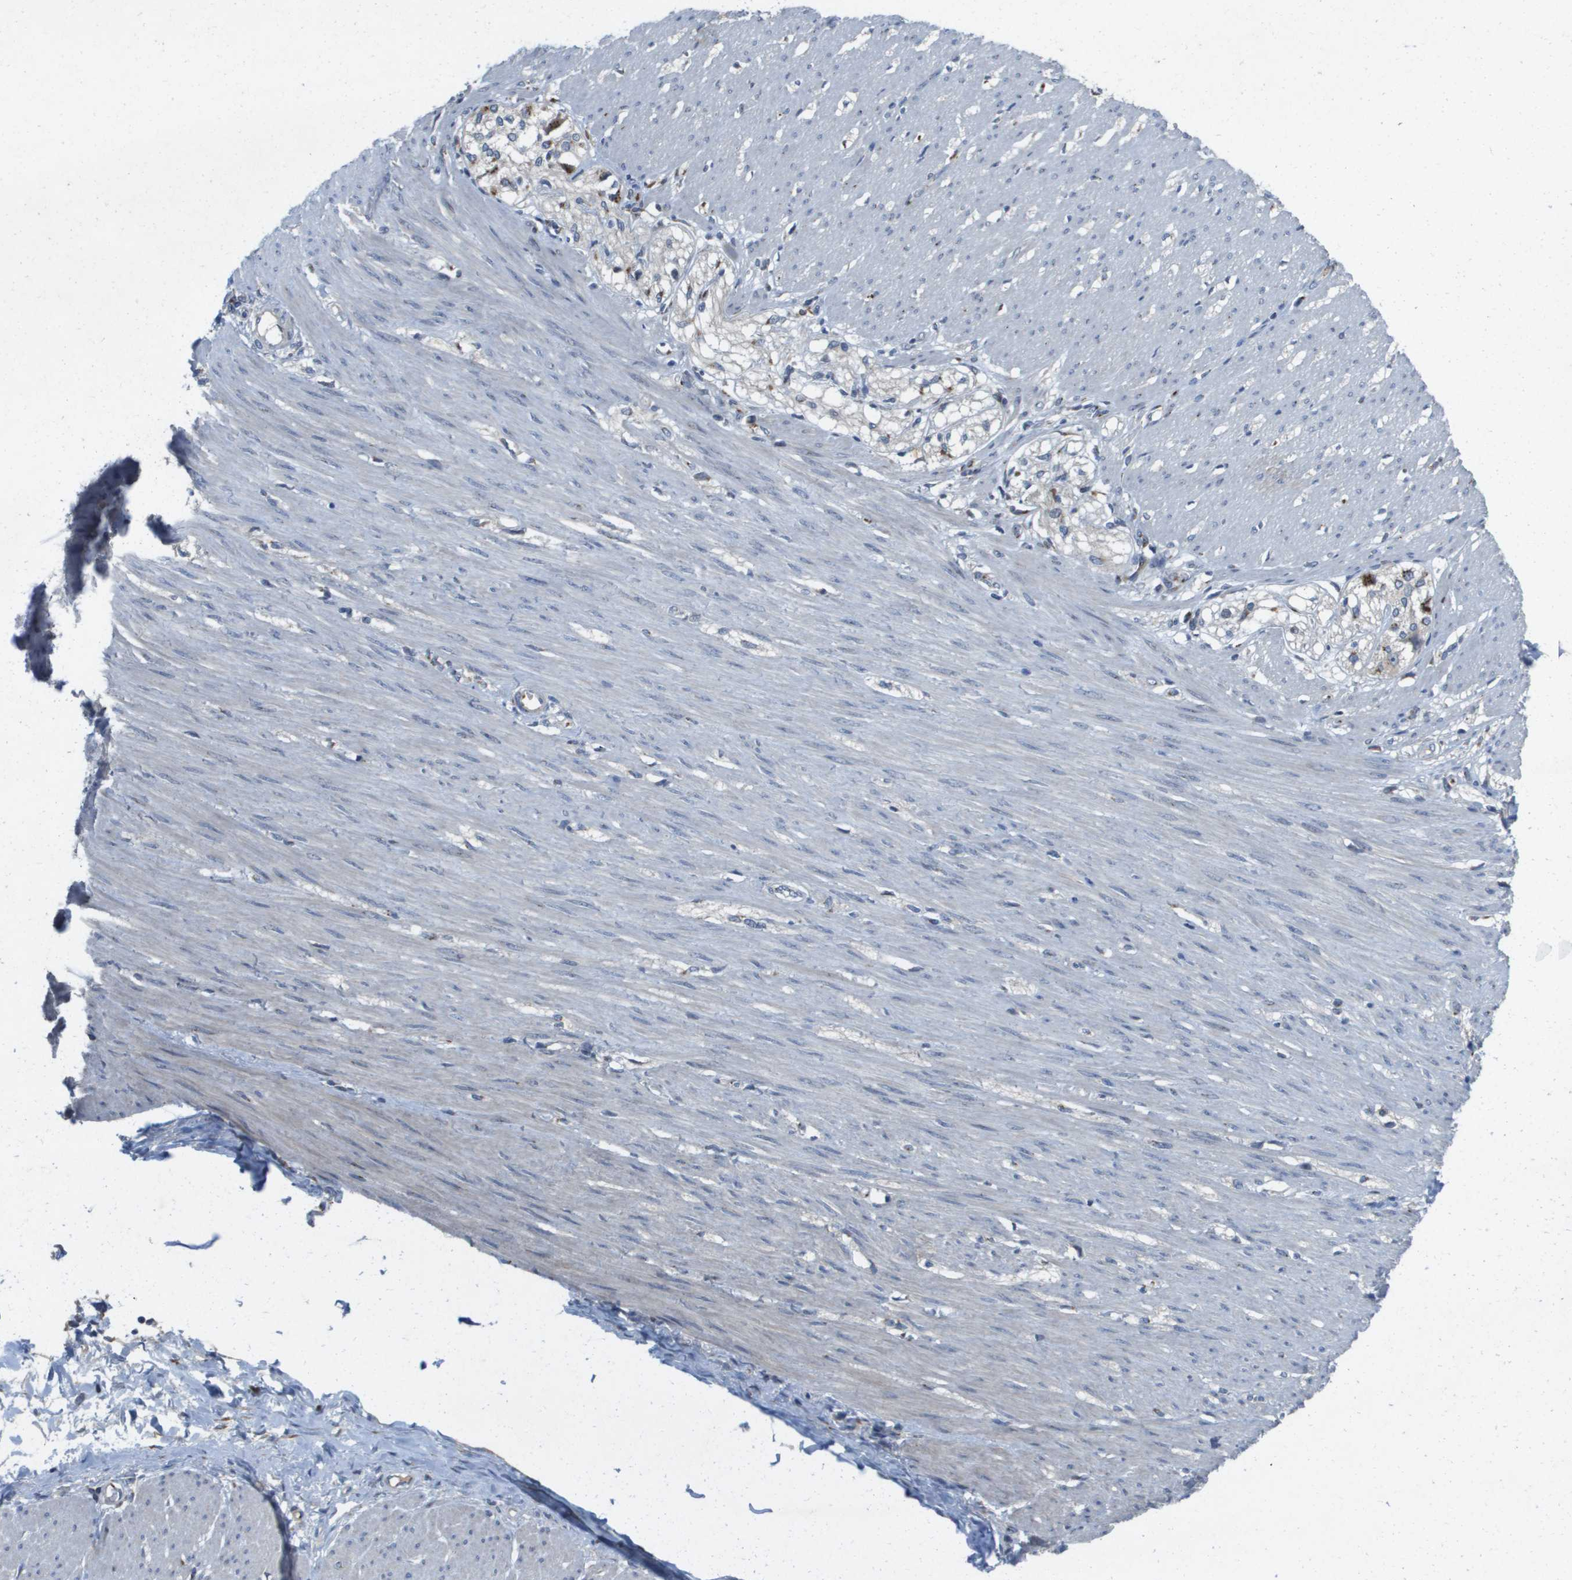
{"staining": {"intensity": "negative", "quantity": "none", "location": "none"}, "tissue": "adipose tissue", "cell_type": "Adipocytes", "image_type": "normal", "snomed": [{"axis": "morphology", "description": "Normal tissue, NOS"}, {"axis": "morphology", "description": "Adenocarcinoma, NOS"}, {"axis": "topography", "description": "Colon"}, {"axis": "topography", "description": "Peripheral nerve tissue"}], "caption": "High magnification brightfield microscopy of benign adipose tissue stained with DAB (3,3'-diaminobenzidine) (brown) and counterstained with hematoxylin (blue): adipocytes show no significant expression. (DAB immunohistochemistry with hematoxylin counter stain).", "gene": "QSOX2", "patient": {"sex": "male", "age": 14}}